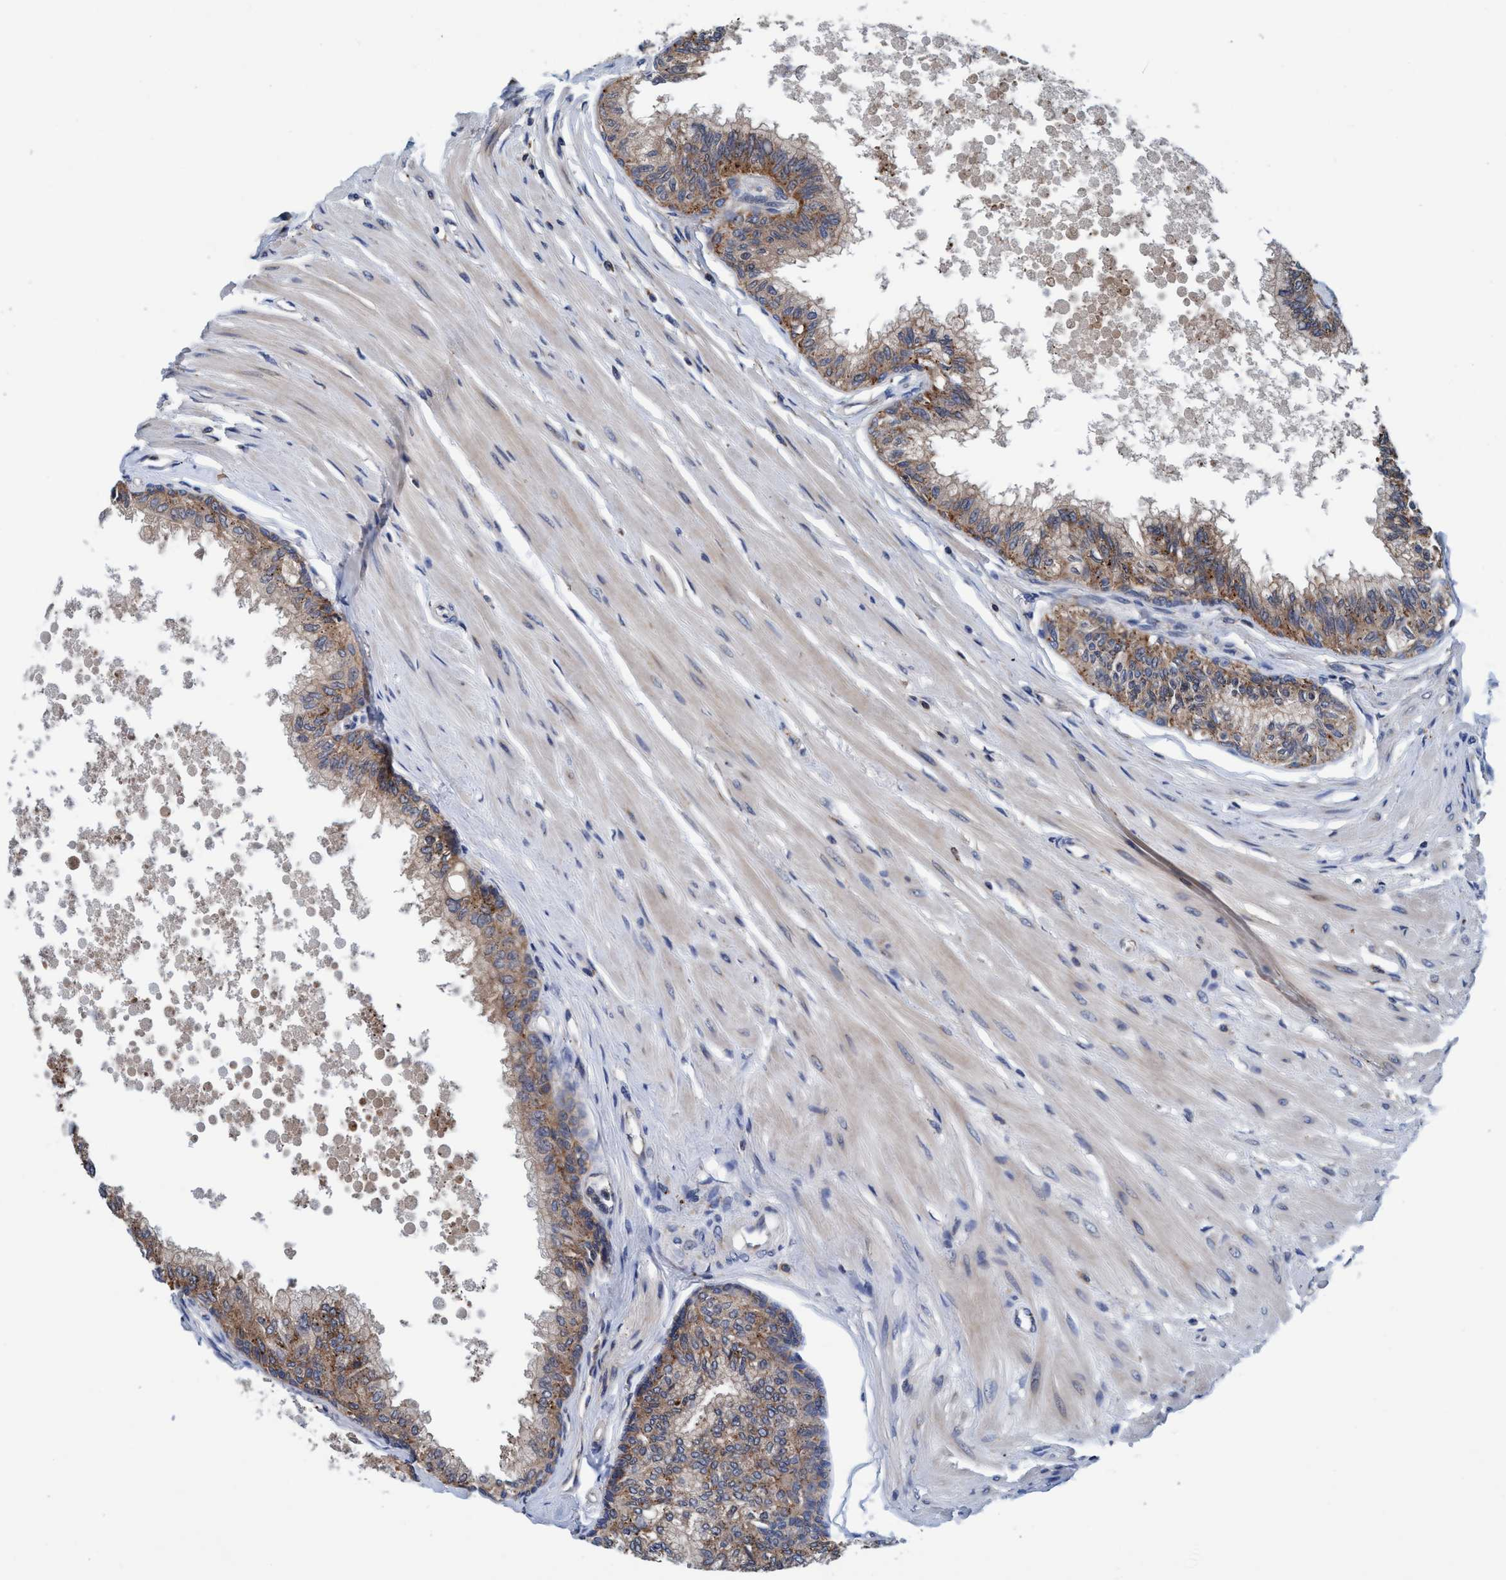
{"staining": {"intensity": "weak", "quantity": ">75%", "location": "cytoplasmic/membranous"}, "tissue": "prostate", "cell_type": "Glandular cells", "image_type": "normal", "snomed": [{"axis": "morphology", "description": "Normal tissue, NOS"}, {"axis": "topography", "description": "Prostate"}, {"axis": "topography", "description": "Seminal veicle"}], "caption": "The histopathology image displays staining of normal prostate, revealing weak cytoplasmic/membranous protein expression (brown color) within glandular cells.", "gene": "ENDOG", "patient": {"sex": "male", "age": 60}}